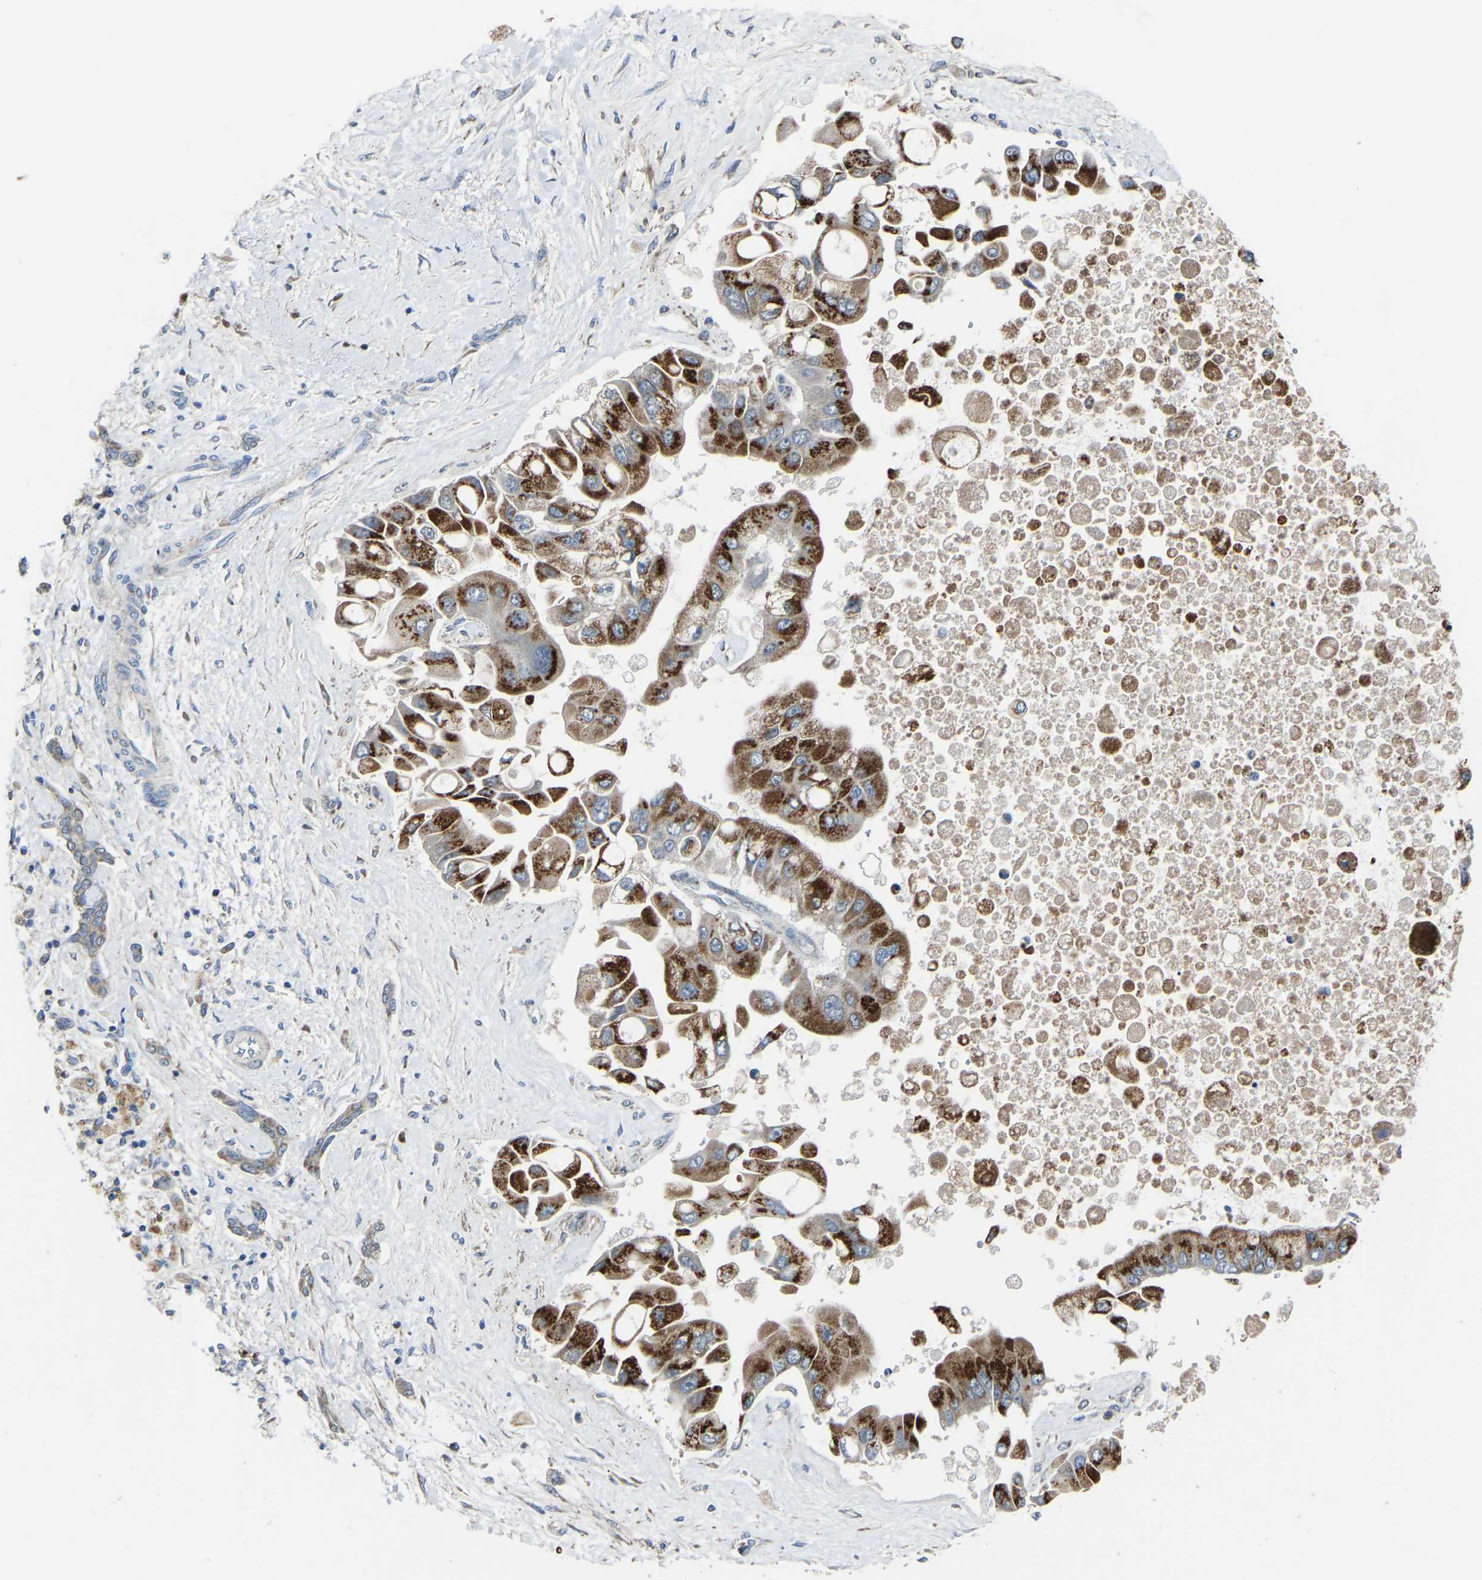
{"staining": {"intensity": "strong", "quantity": ">75%", "location": "cytoplasmic/membranous"}, "tissue": "liver cancer", "cell_type": "Tumor cells", "image_type": "cancer", "snomed": [{"axis": "morphology", "description": "Cholangiocarcinoma"}, {"axis": "topography", "description": "Liver"}], "caption": "DAB immunohistochemical staining of liver cancer displays strong cytoplasmic/membranous protein positivity in about >75% of tumor cells.", "gene": "CANT1", "patient": {"sex": "male", "age": 50}}